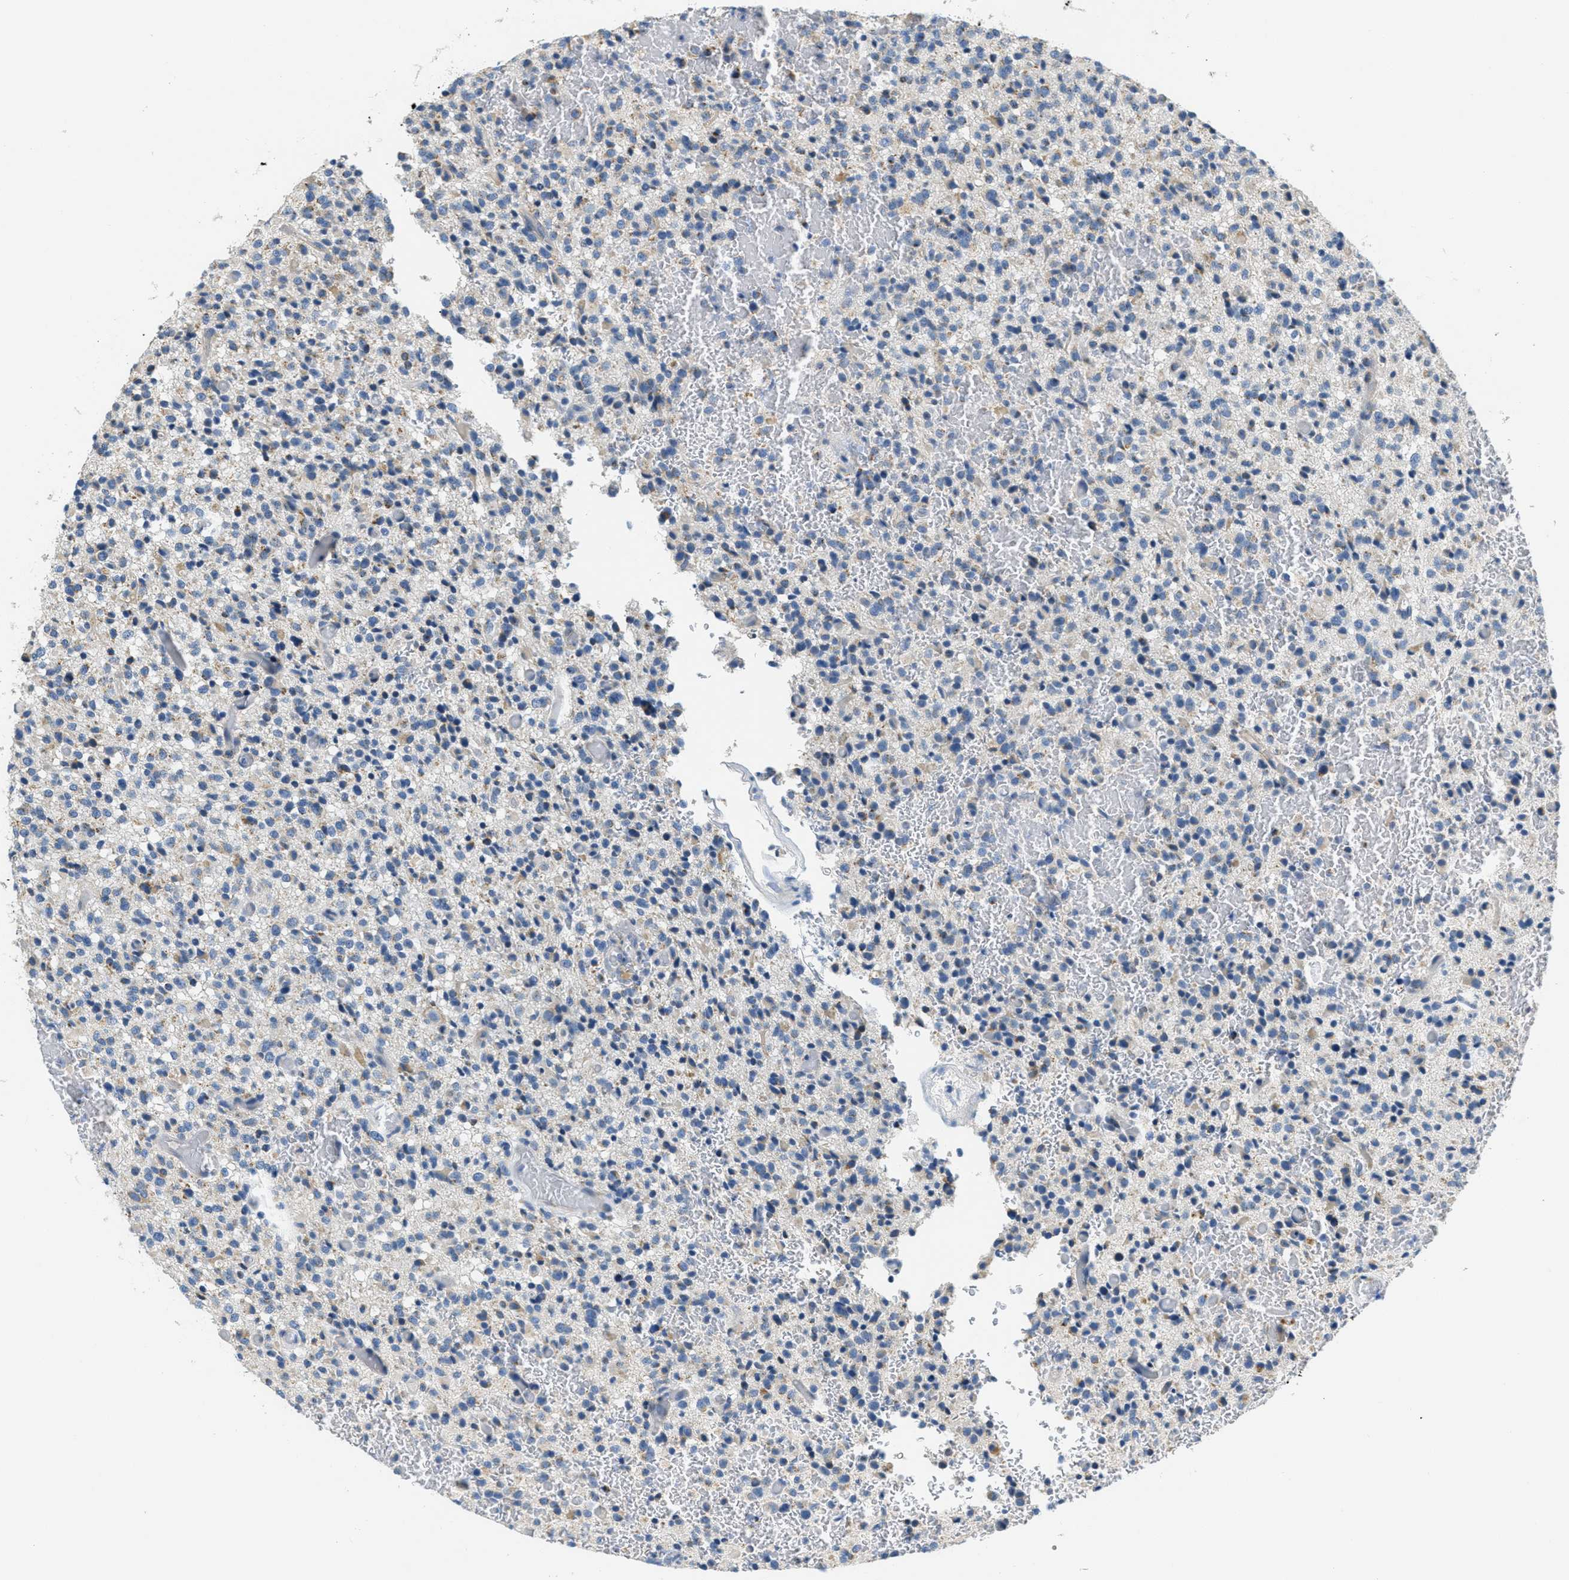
{"staining": {"intensity": "weak", "quantity": "25%-75%", "location": "cytoplasmic/membranous"}, "tissue": "glioma", "cell_type": "Tumor cells", "image_type": "cancer", "snomed": [{"axis": "morphology", "description": "Glioma, malignant, High grade"}, {"axis": "topography", "description": "Brain"}], "caption": "Protein expression analysis of human glioma reveals weak cytoplasmic/membranous expression in approximately 25%-75% of tumor cells.", "gene": "CA4", "patient": {"sex": "male", "age": 71}}